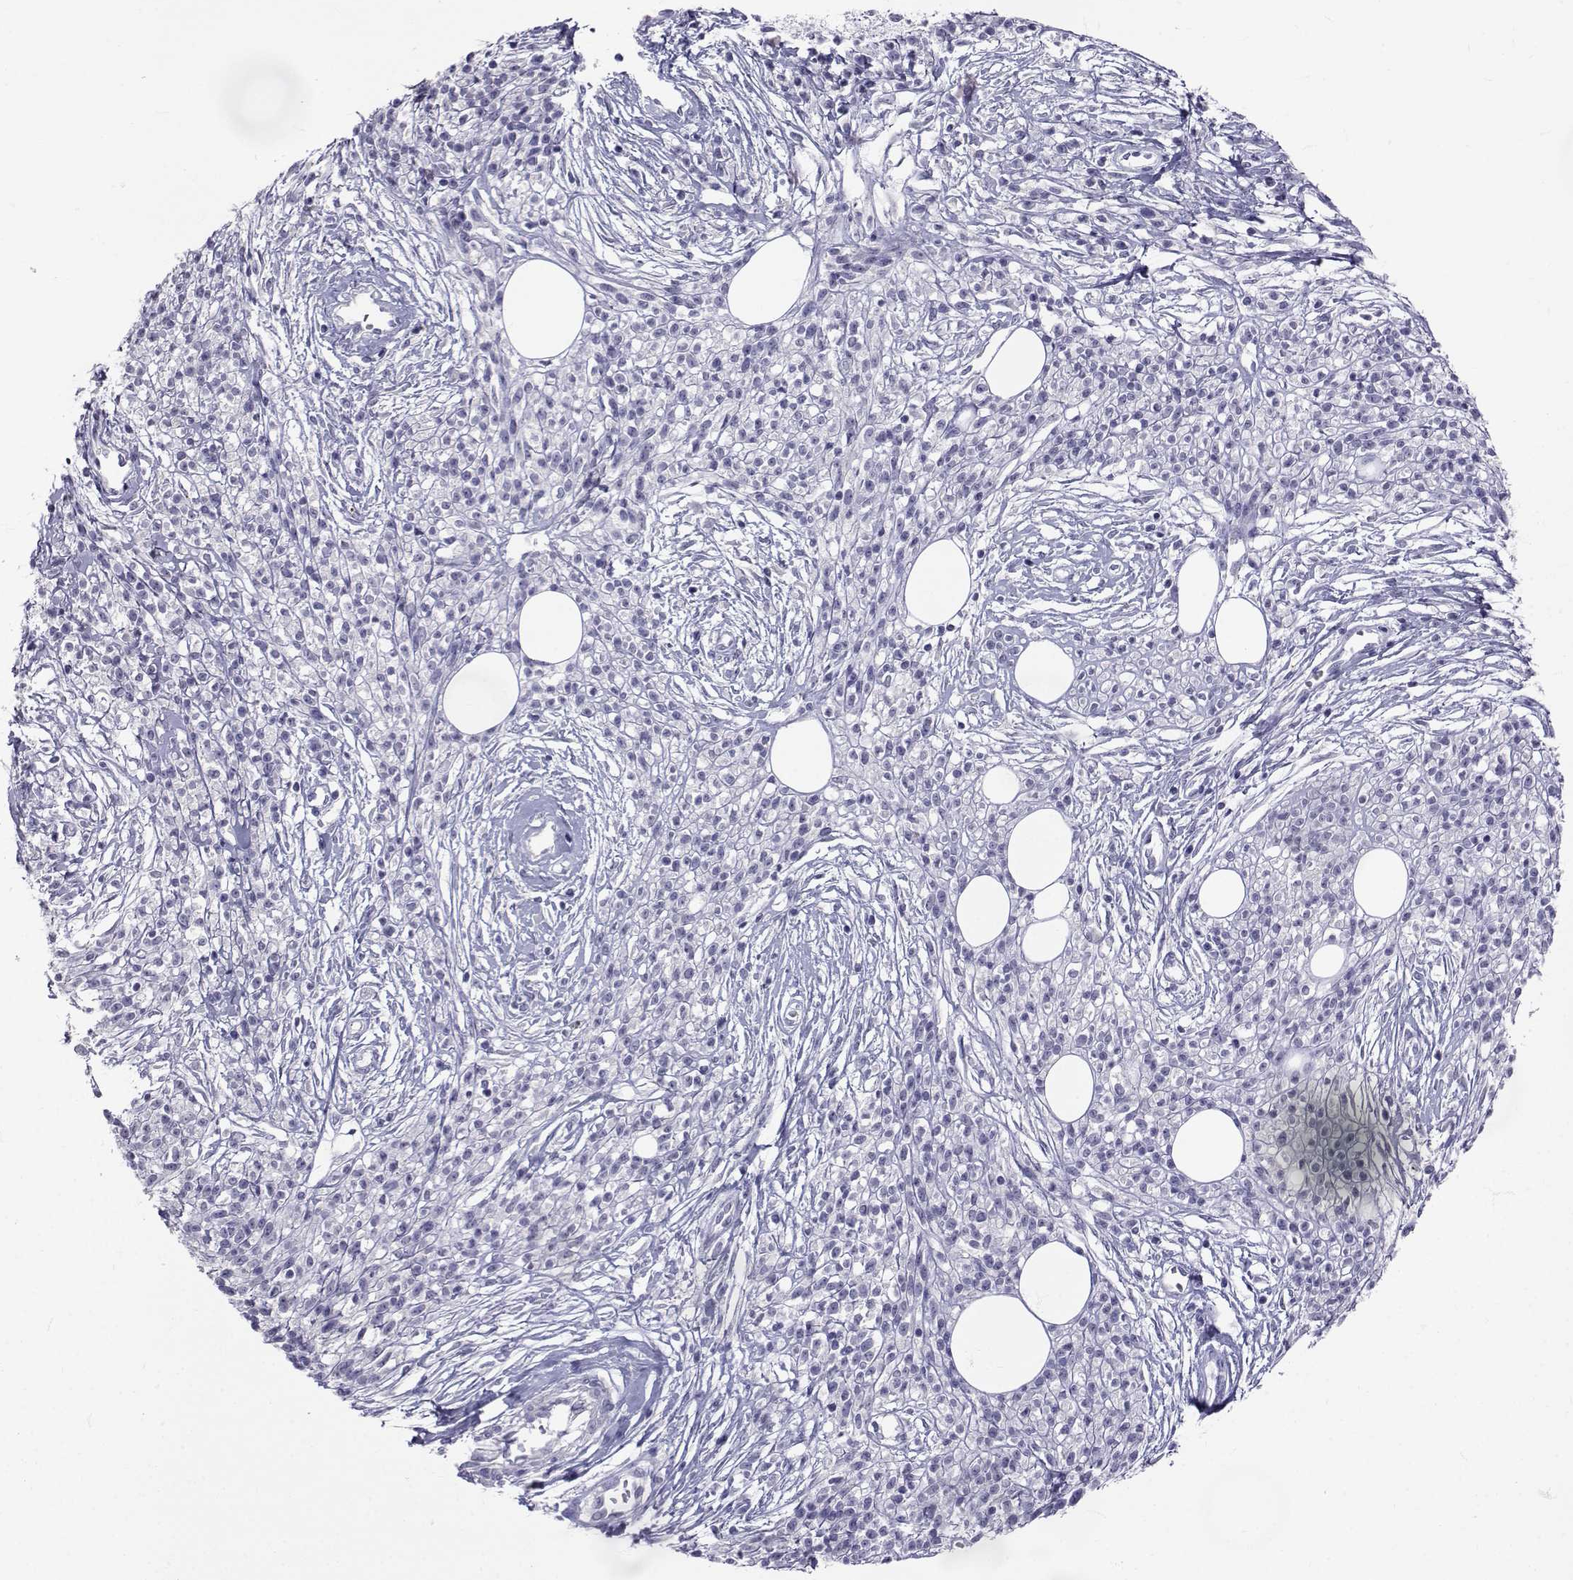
{"staining": {"intensity": "negative", "quantity": "none", "location": "none"}, "tissue": "melanoma", "cell_type": "Tumor cells", "image_type": "cancer", "snomed": [{"axis": "morphology", "description": "Malignant melanoma, NOS"}, {"axis": "topography", "description": "Skin"}, {"axis": "topography", "description": "Skin of trunk"}], "caption": "IHC of human malignant melanoma exhibits no positivity in tumor cells. (DAB IHC, high magnification).", "gene": "SLC6A3", "patient": {"sex": "male", "age": 74}}